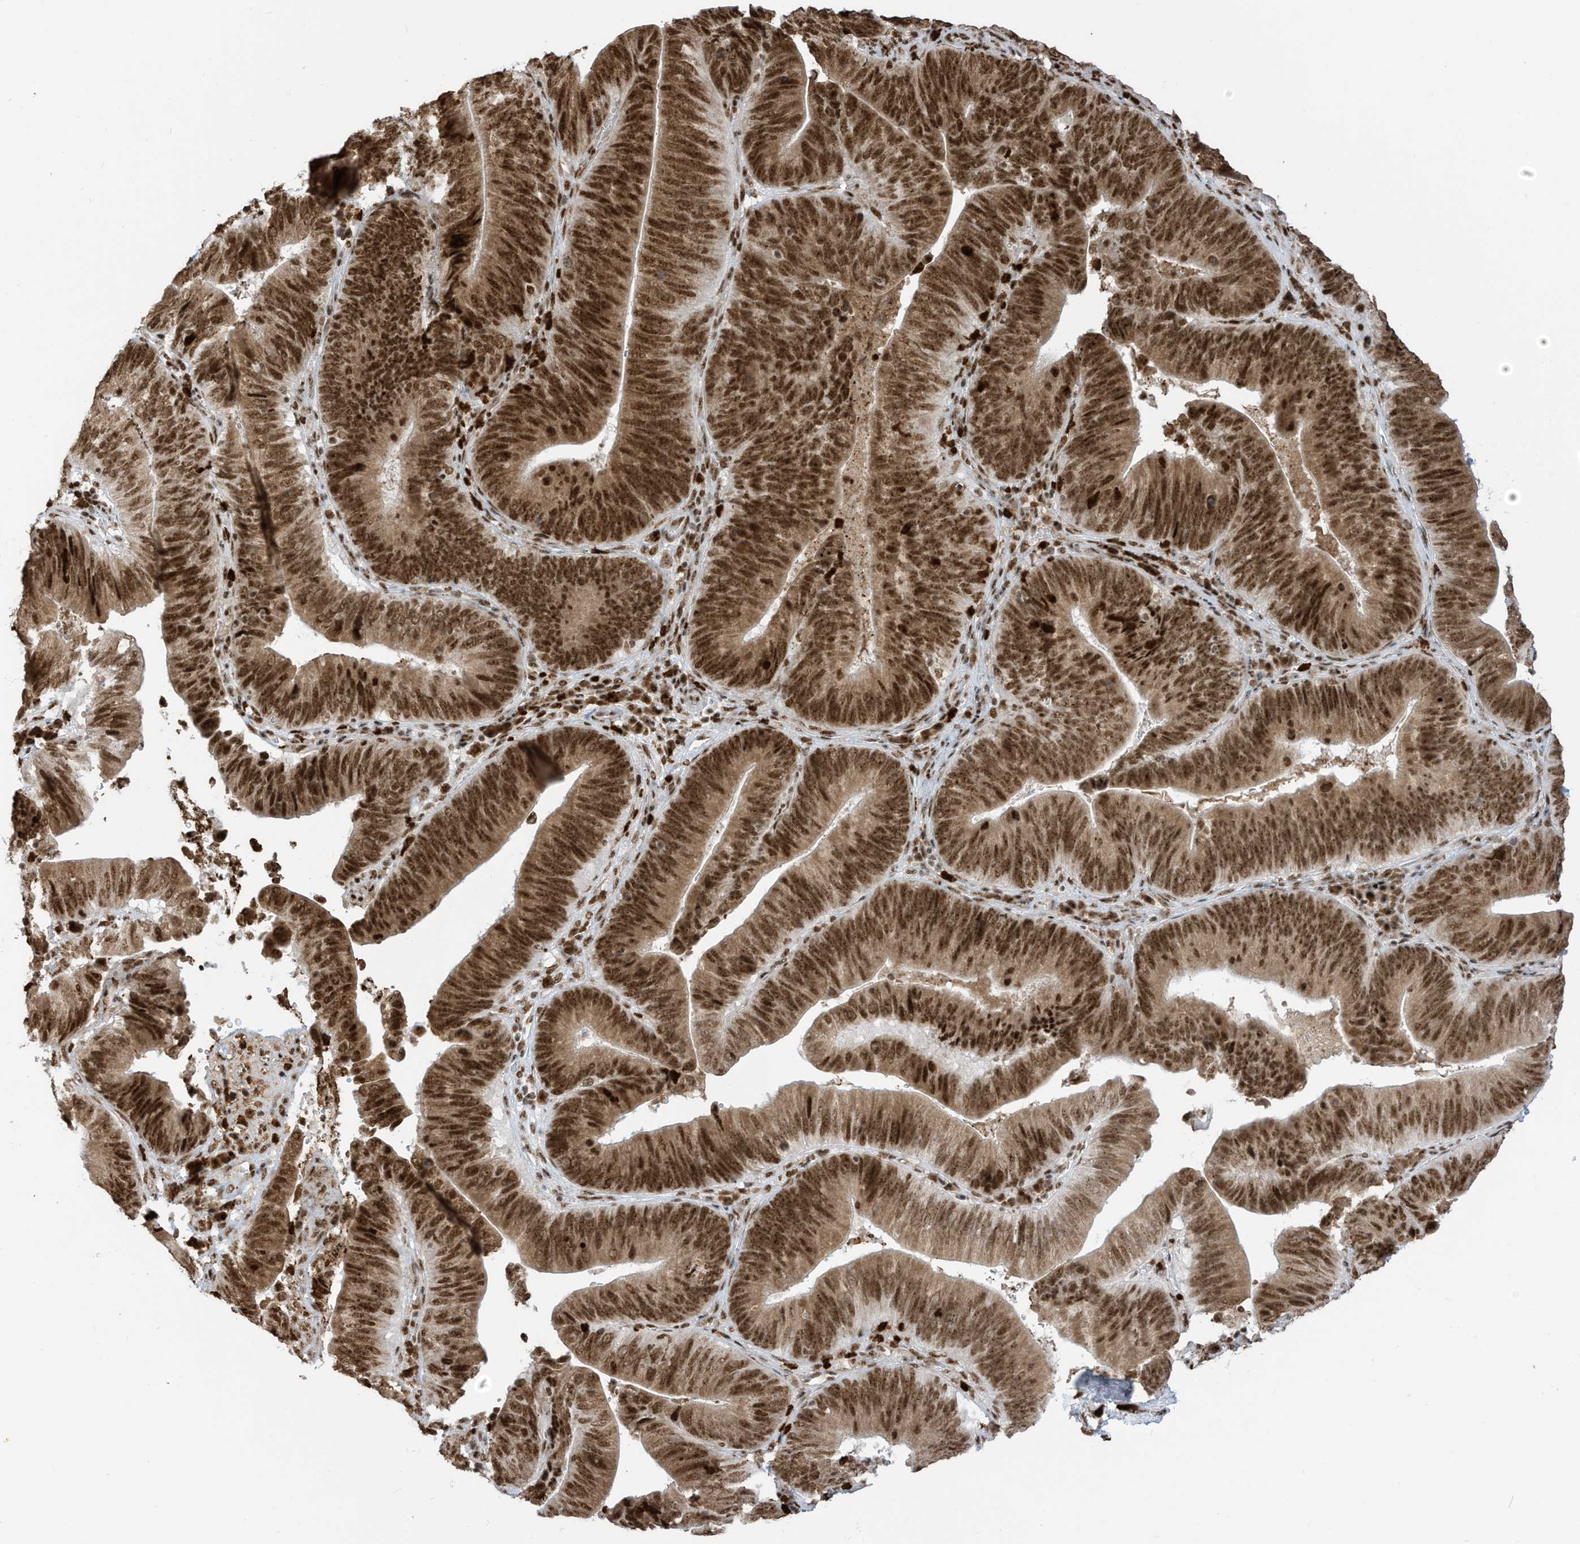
{"staining": {"intensity": "strong", "quantity": ">75%", "location": "nuclear"}, "tissue": "pancreatic cancer", "cell_type": "Tumor cells", "image_type": "cancer", "snomed": [{"axis": "morphology", "description": "Adenocarcinoma, NOS"}, {"axis": "topography", "description": "Pancreas"}], "caption": "DAB immunohistochemical staining of human pancreatic cancer displays strong nuclear protein staining in approximately >75% of tumor cells.", "gene": "LBH", "patient": {"sex": "male", "age": 63}}